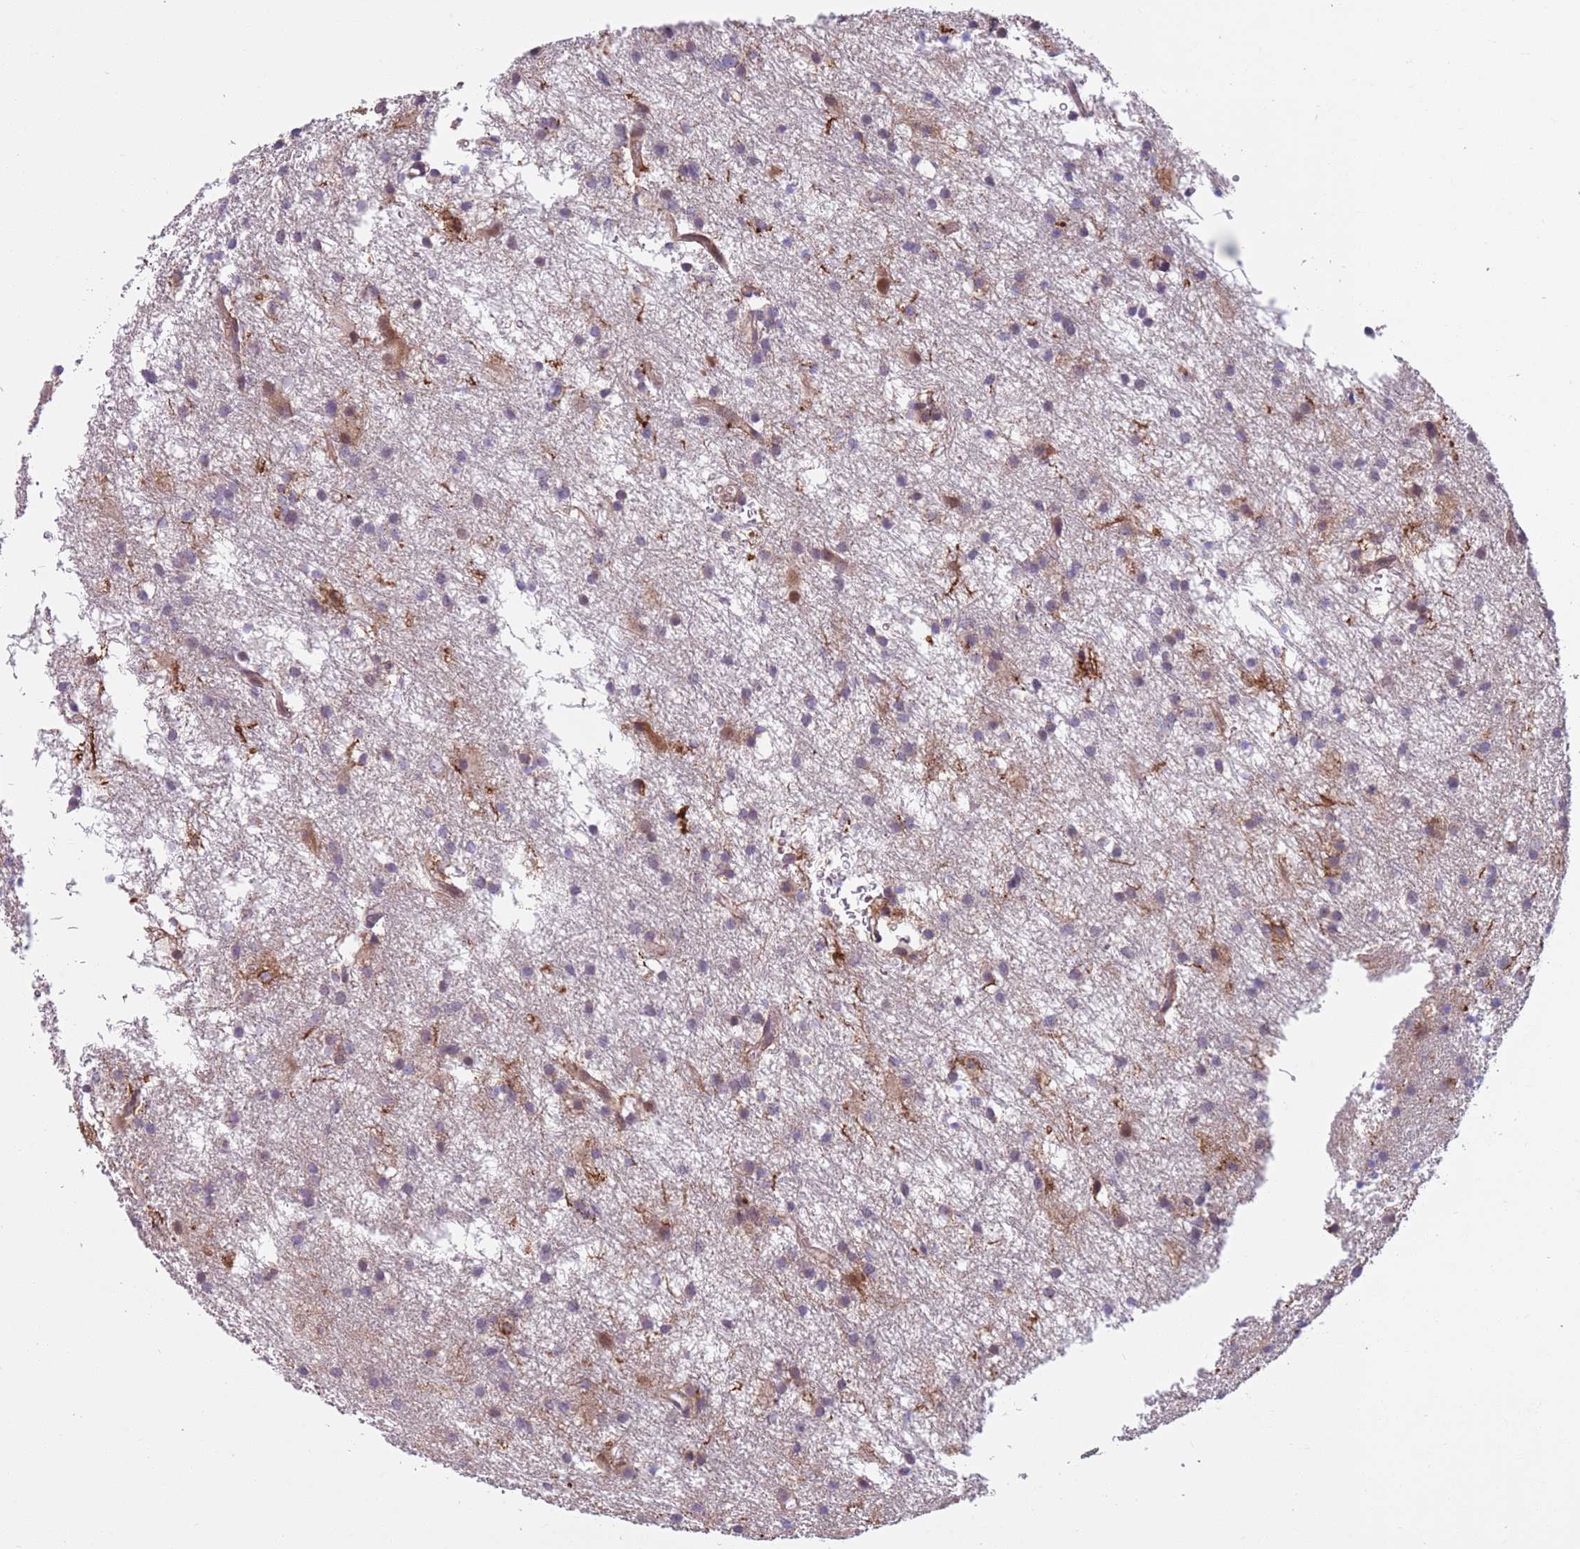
{"staining": {"intensity": "negative", "quantity": "none", "location": "none"}, "tissue": "glioma", "cell_type": "Tumor cells", "image_type": "cancer", "snomed": [{"axis": "morphology", "description": "Glioma, malignant, High grade"}, {"axis": "topography", "description": "Brain"}], "caption": "Immunohistochemical staining of glioma demonstrates no significant staining in tumor cells.", "gene": "JAML", "patient": {"sex": "male", "age": 77}}